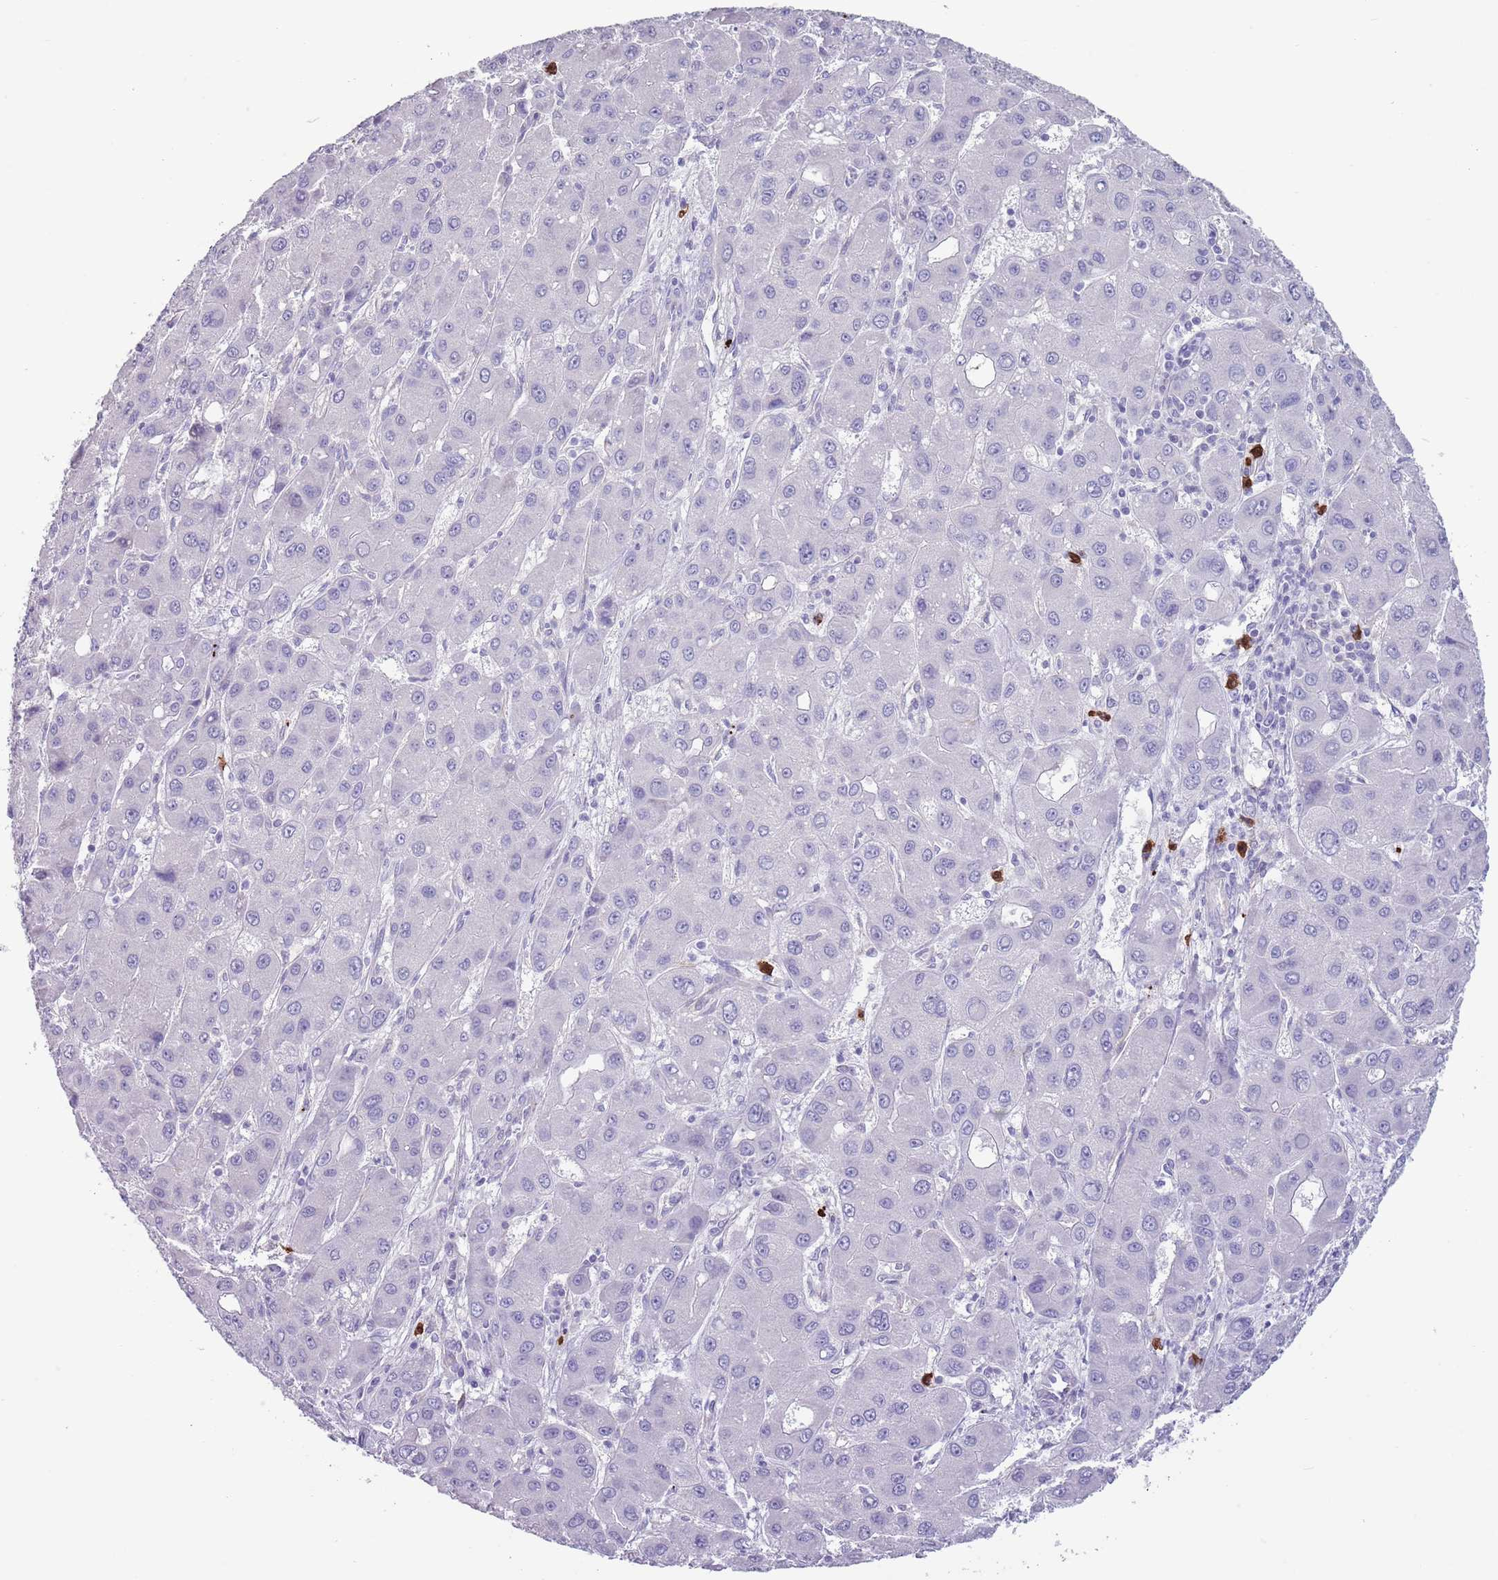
{"staining": {"intensity": "negative", "quantity": "none", "location": "none"}, "tissue": "liver cancer", "cell_type": "Tumor cells", "image_type": "cancer", "snomed": [{"axis": "morphology", "description": "Carcinoma, Hepatocellular, NOS"}, {"axis": "topography", "description": "Liver"}], "caption": "An immunohistochemistry photomicrograph of hepatocellular carcinoma (liver) is shown. There is no staining in tumor cells of hepatocellular carcinoma (liver).", "gene": "TSGA13", "patient": {"sex": "male", "age": 55}}